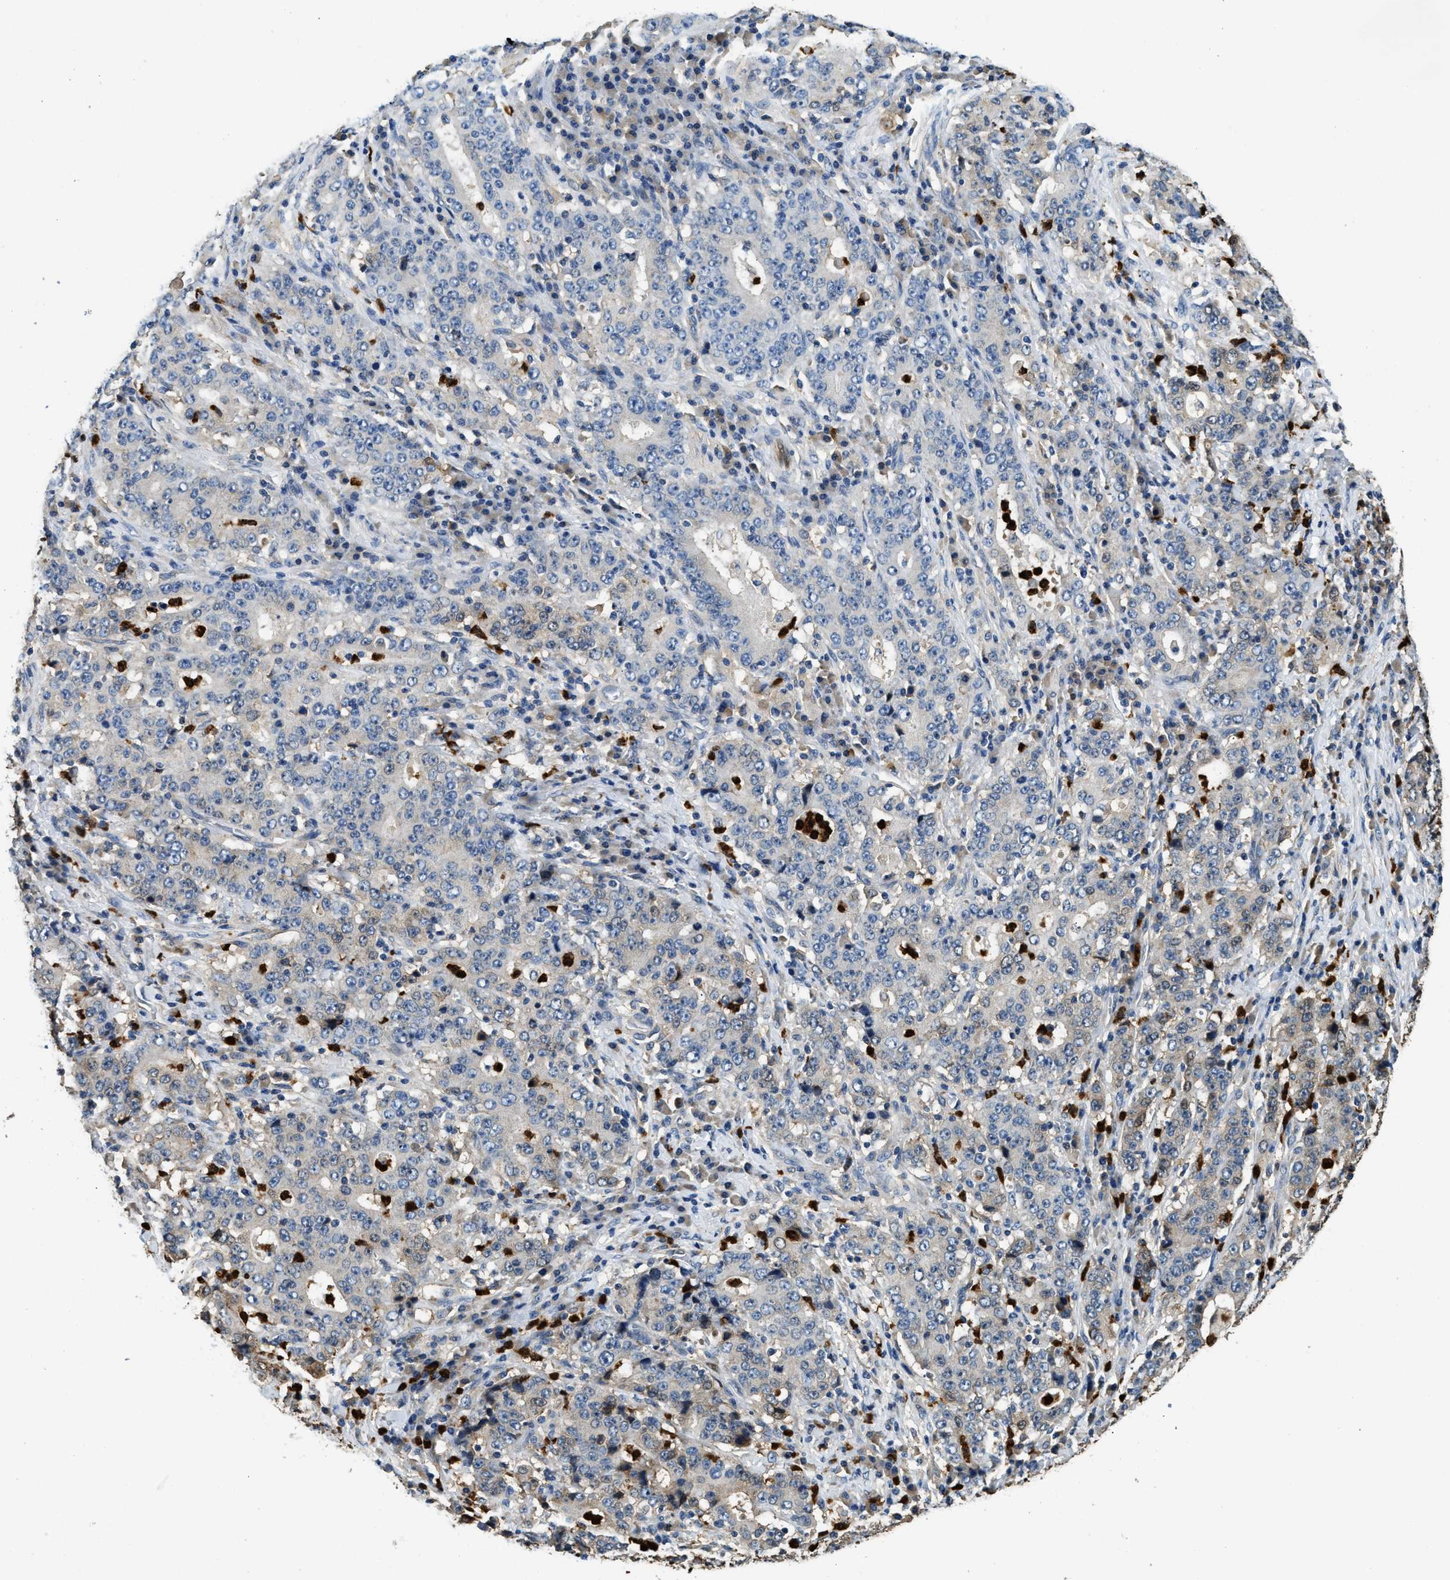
{"staining": {"intensity": "weak", "quantity": "<25%", "location": "cytoplasmic/membranous"}, "tissue": "stomach cancer", "cell_type": "Tumor cells", "image_type": "cancer", "snomed": [{"axis": "morphology", "description": "Normal tissue, NOS"}, {"axis": "morphology", "description": "Adenocarcinoma, NOS"}, {"axis": "topography", "description": "Stomach, upper"}, {"axis": "topography", "description": "Stomach"}], "caption": "Immunohistochemistry of human stomach cancer (adenocarcinoma) exhibits no staining in tumor cells. (DAB IHC, high magnification).", "gene": "ANXA3", "patient": {"sex": "male", "age": 59}}